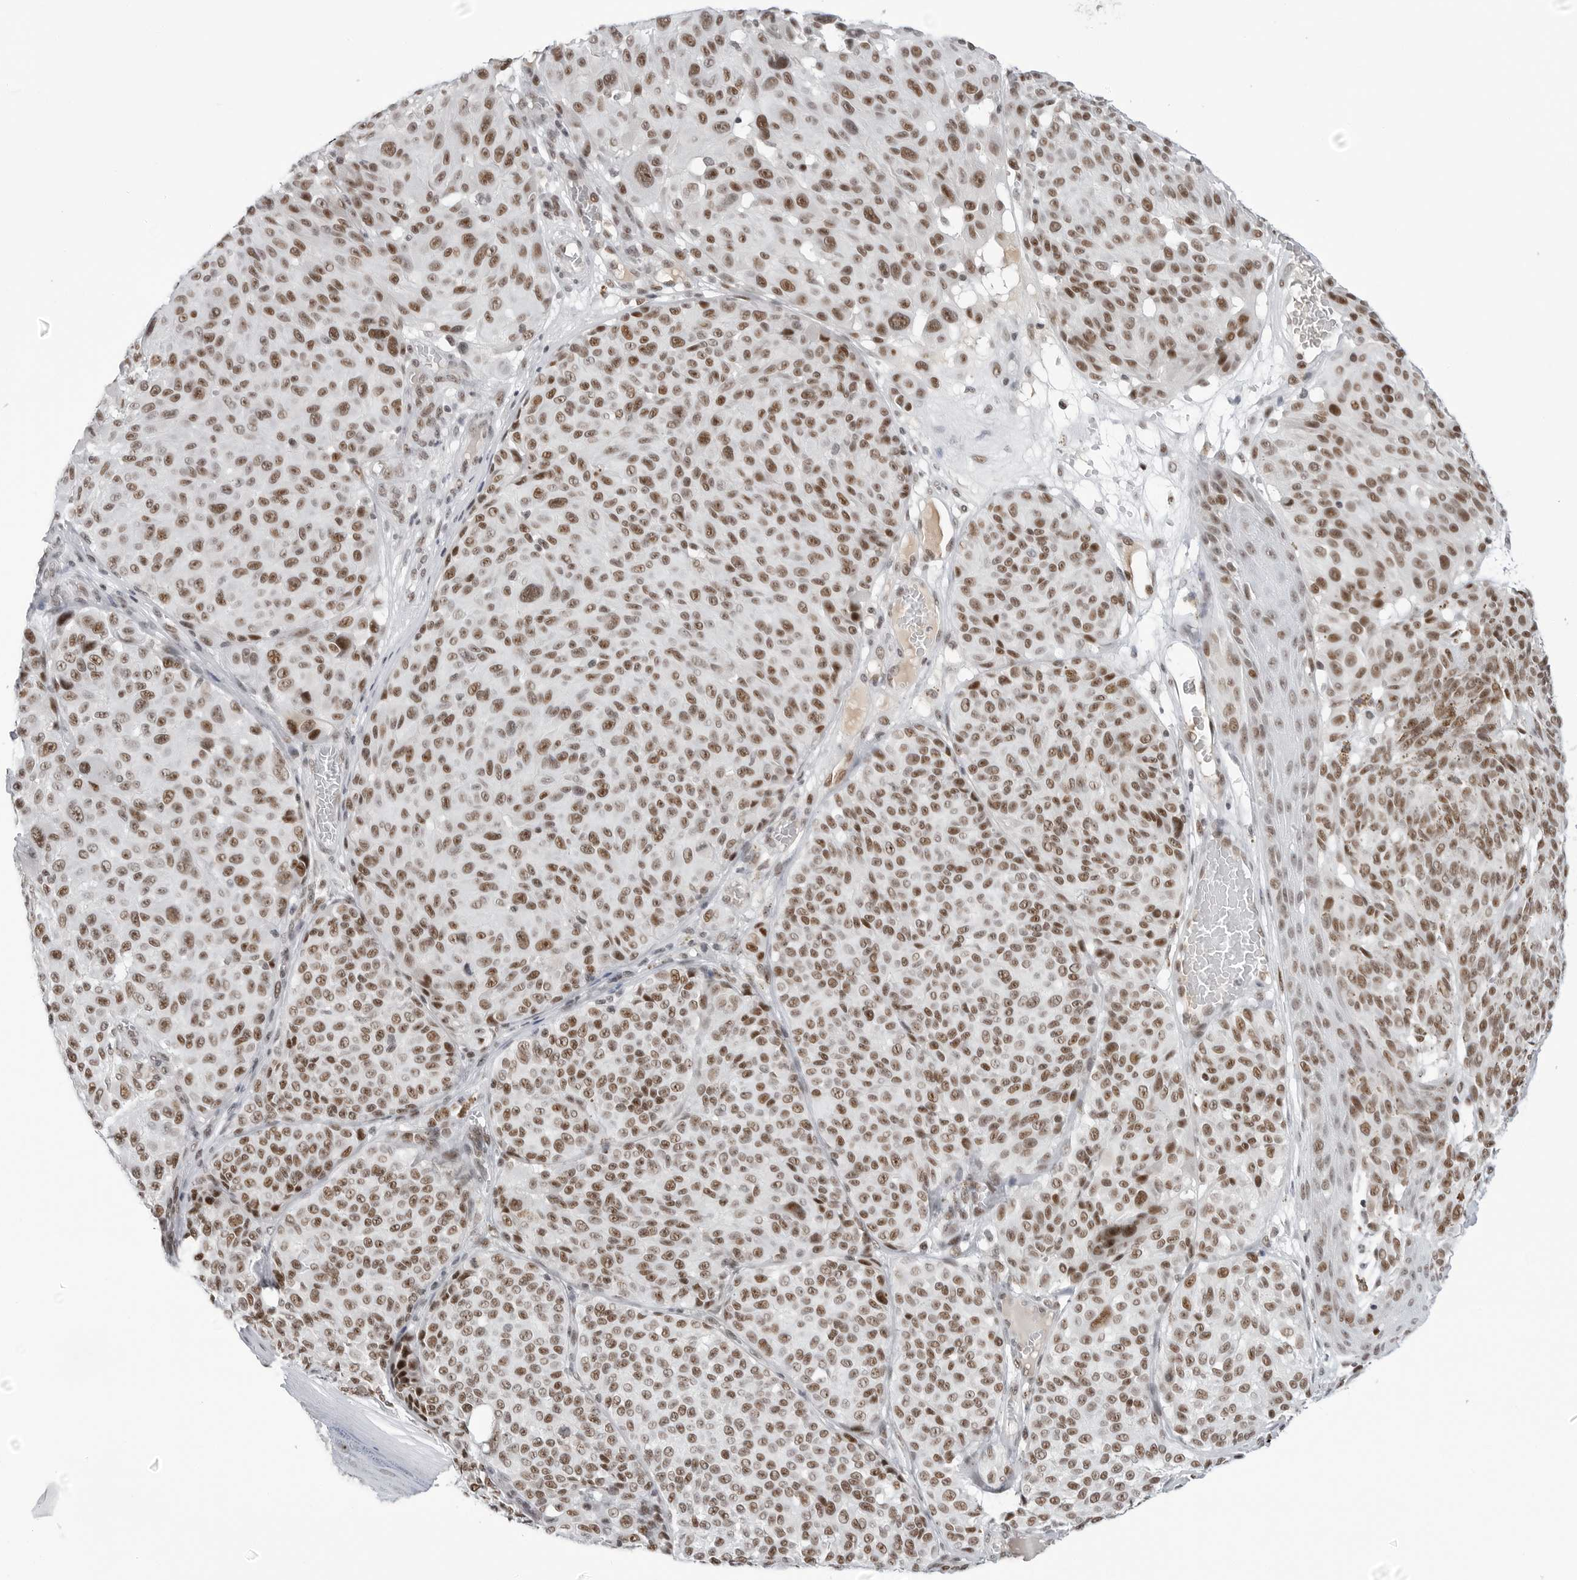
{"staining": {"intensity": "strong", "quantity": ">75%", "location": "nuclear"}, "tissue": "melanoma", "cell_type": "Tumor cells", "image_type": "cancer", "snomed": [{"axis": "morphology", "description": "Malignant melanoma, NOS"}, {"axis": "topography", "description": "Skin"}], "caption": "Human melanoma stained for a protein (brown) reveals strong nuclear positive staining in about >75% of tumor cells.", "gene": "WRAP53", "patient": {"sex": "male", "age": 83}}